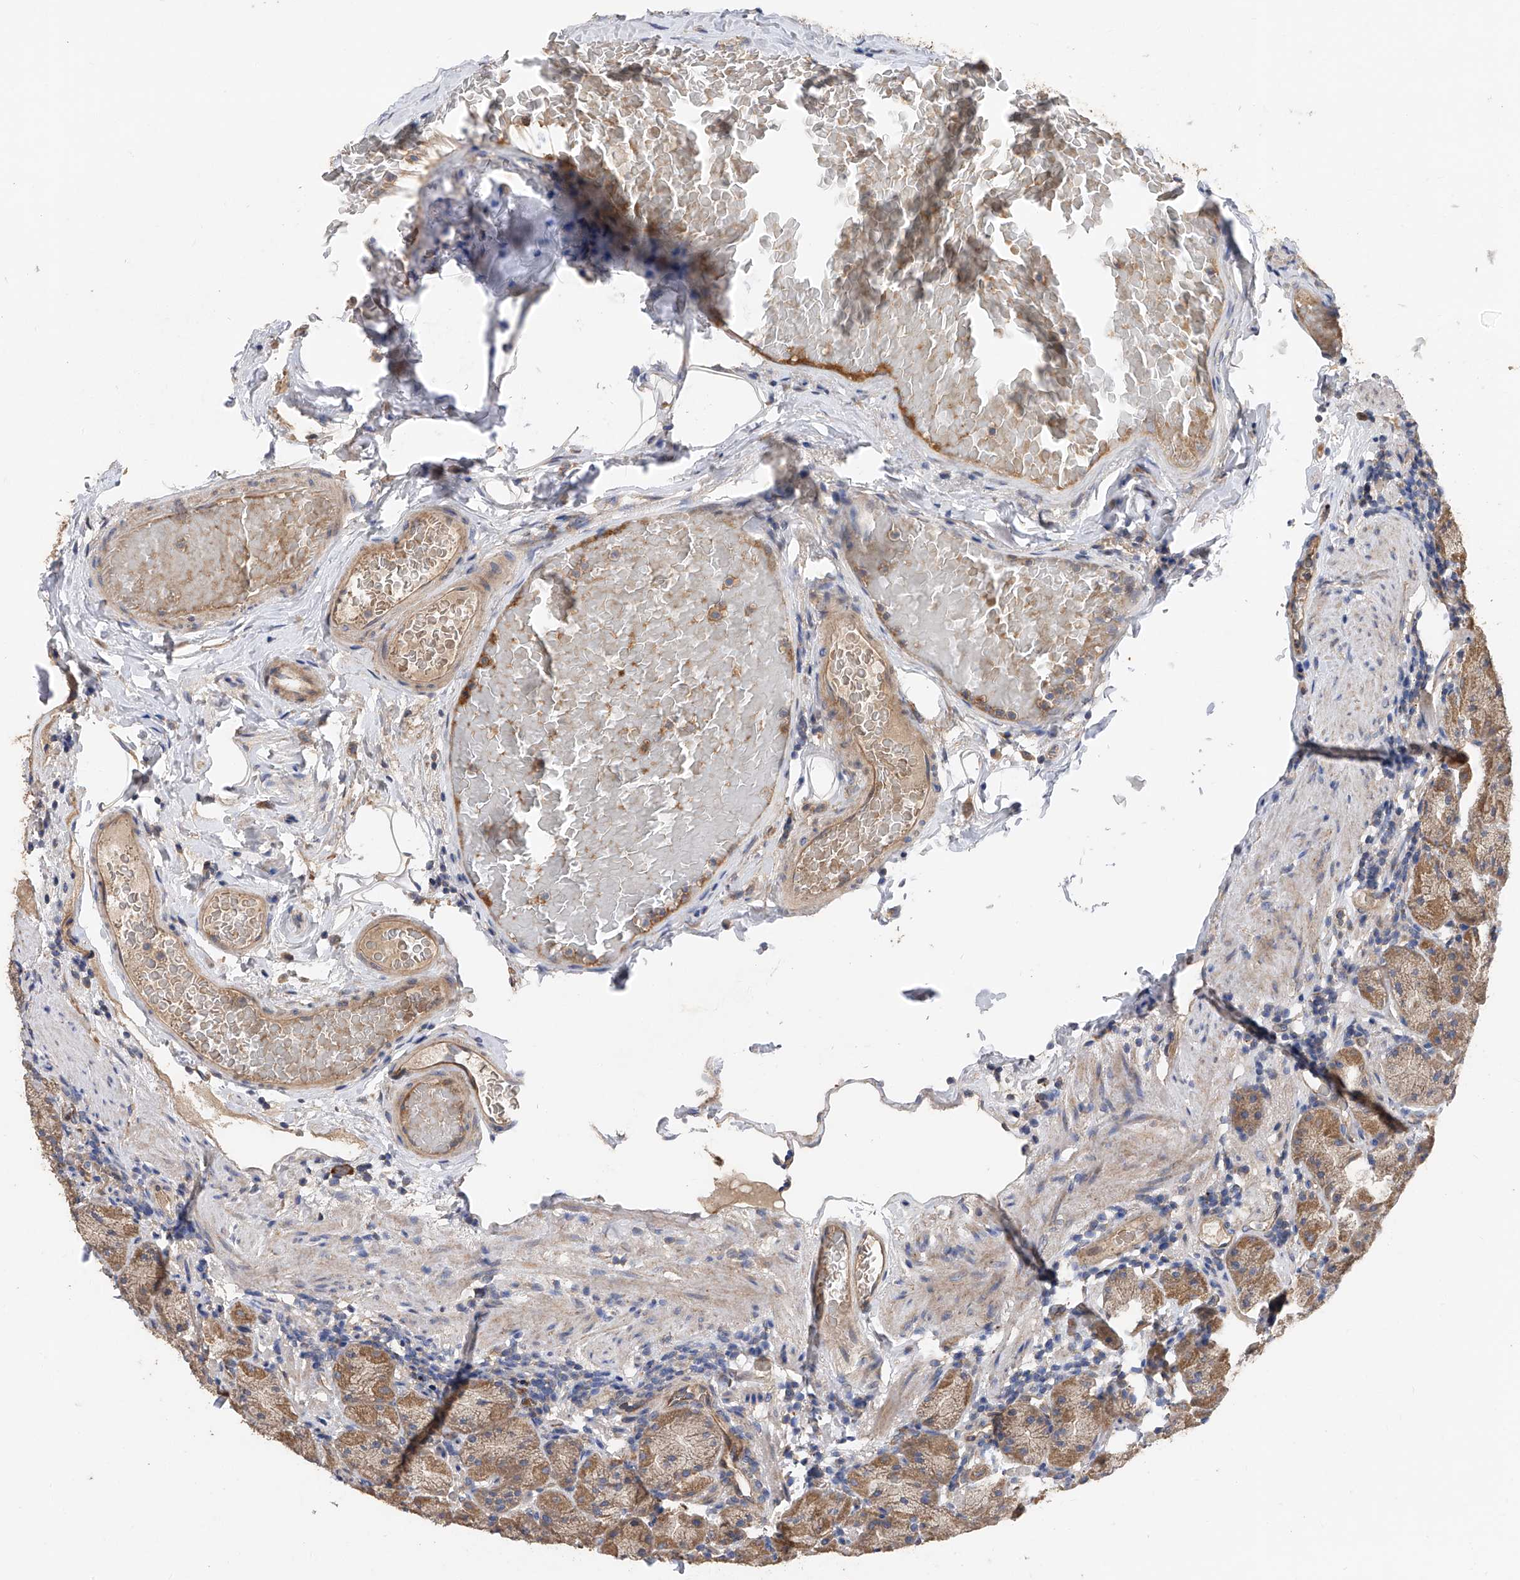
{"staining": {"intensity": "moderate", "quantity": ">75%", "location": "cytoplasmic/membranous"}, "tissue": "stomach", "cell_type": "Glandular cells", "image_type": "normal", "snomed": [{"axis": "morphology", "description": "Normal tissue, NOS"}, {"axis": "topography", "description": "Stomach, upper"}], "caption": "Approximately >75% of glandular cells in normal human stomach show moderate cytoplasmic/membranous protein expression as visualized by brown immunohistochemical staining.", "gene": "PTK2", "patient": {"sex": "male", "age": 68}}